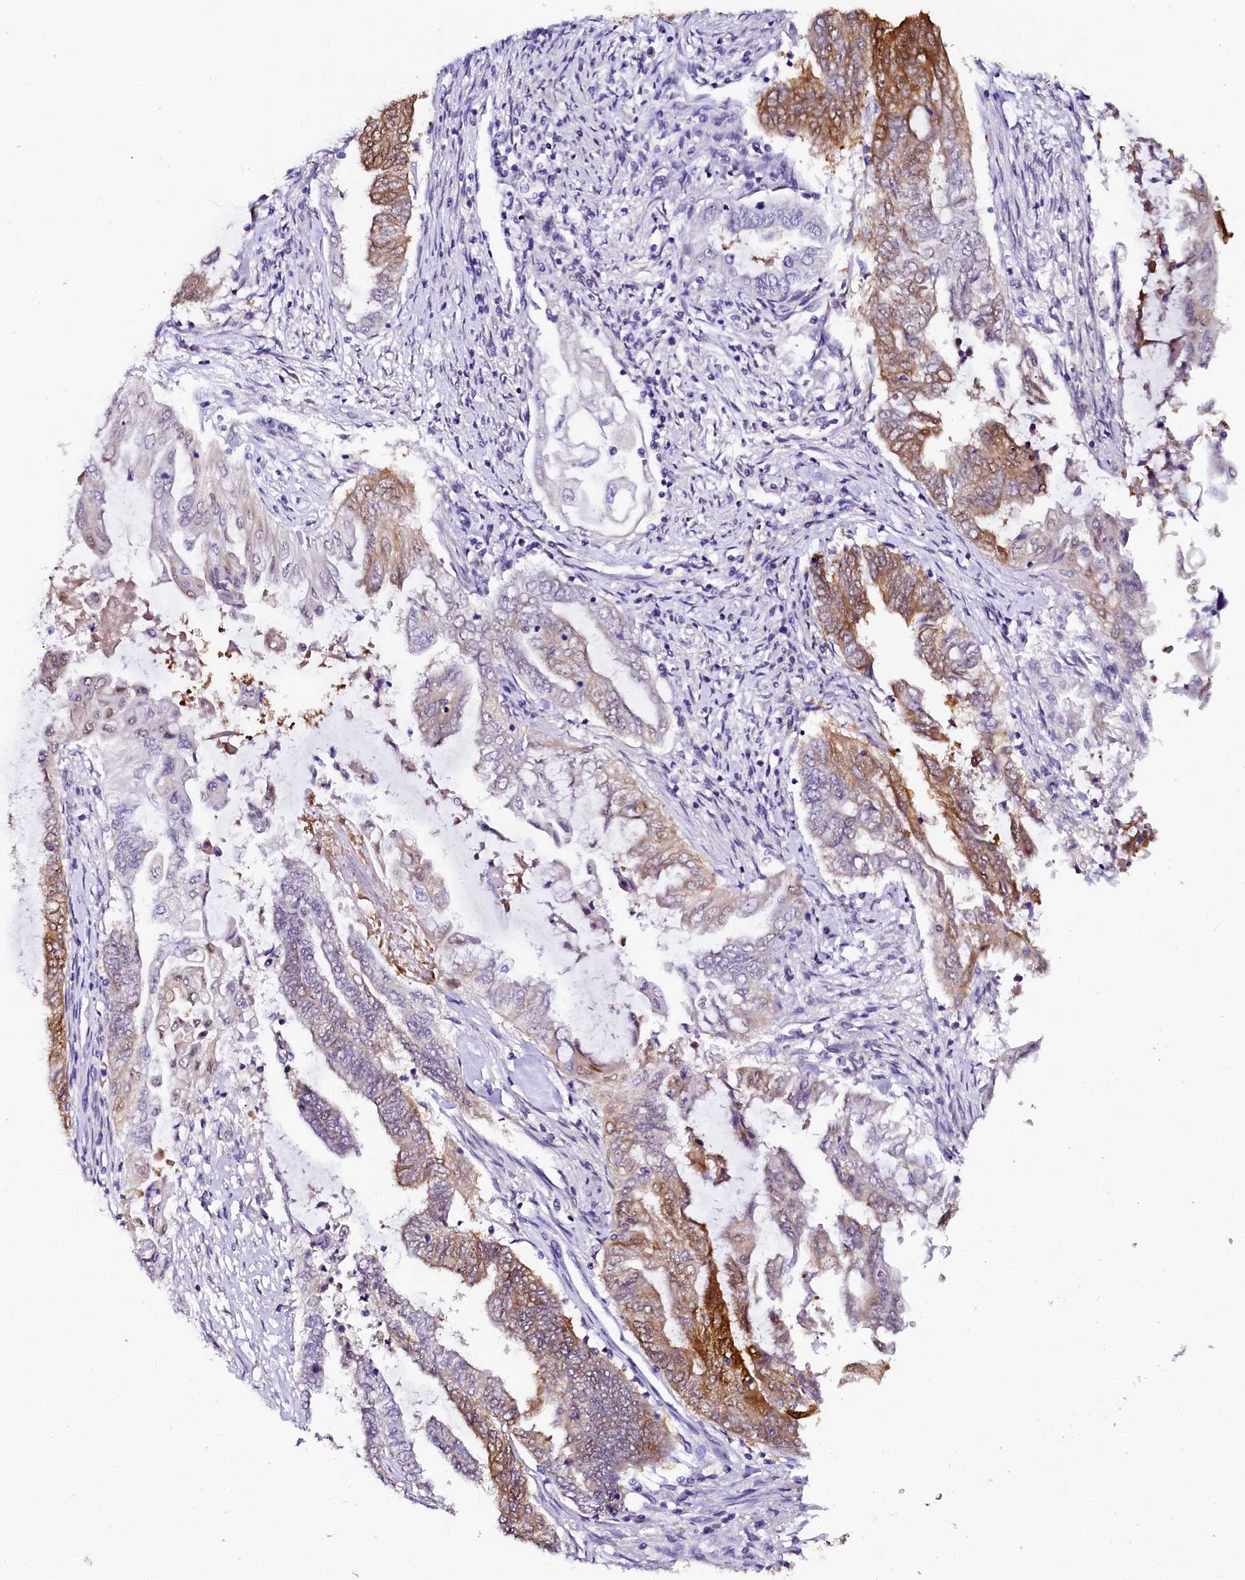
{"staining": {"intensity": "strong", "quantity": "25%-75%", "location": "cytoplasmic/membranous"}, "tissue": "endometrial cancer", "cell_type": "Tumor cells", "image_type": "cancer", "snomed": [{"axis": "morphology", "description": "Adenocarcinoma, NOS"}, {"axis": "topography", "description": "Uterus"}, {"axis": "topography", "description": "Endometrium"}], "caption": "This histopathology image exhibits immunohistochemistry (IHC) staining of human endometrial cancer (adenocarcinoma), with high strong cytoplasmic/membranous expression in approximately 25%-75% of tumor cells.", "gene": "SORD", "patient": {"sex": "female", "age": 70}}